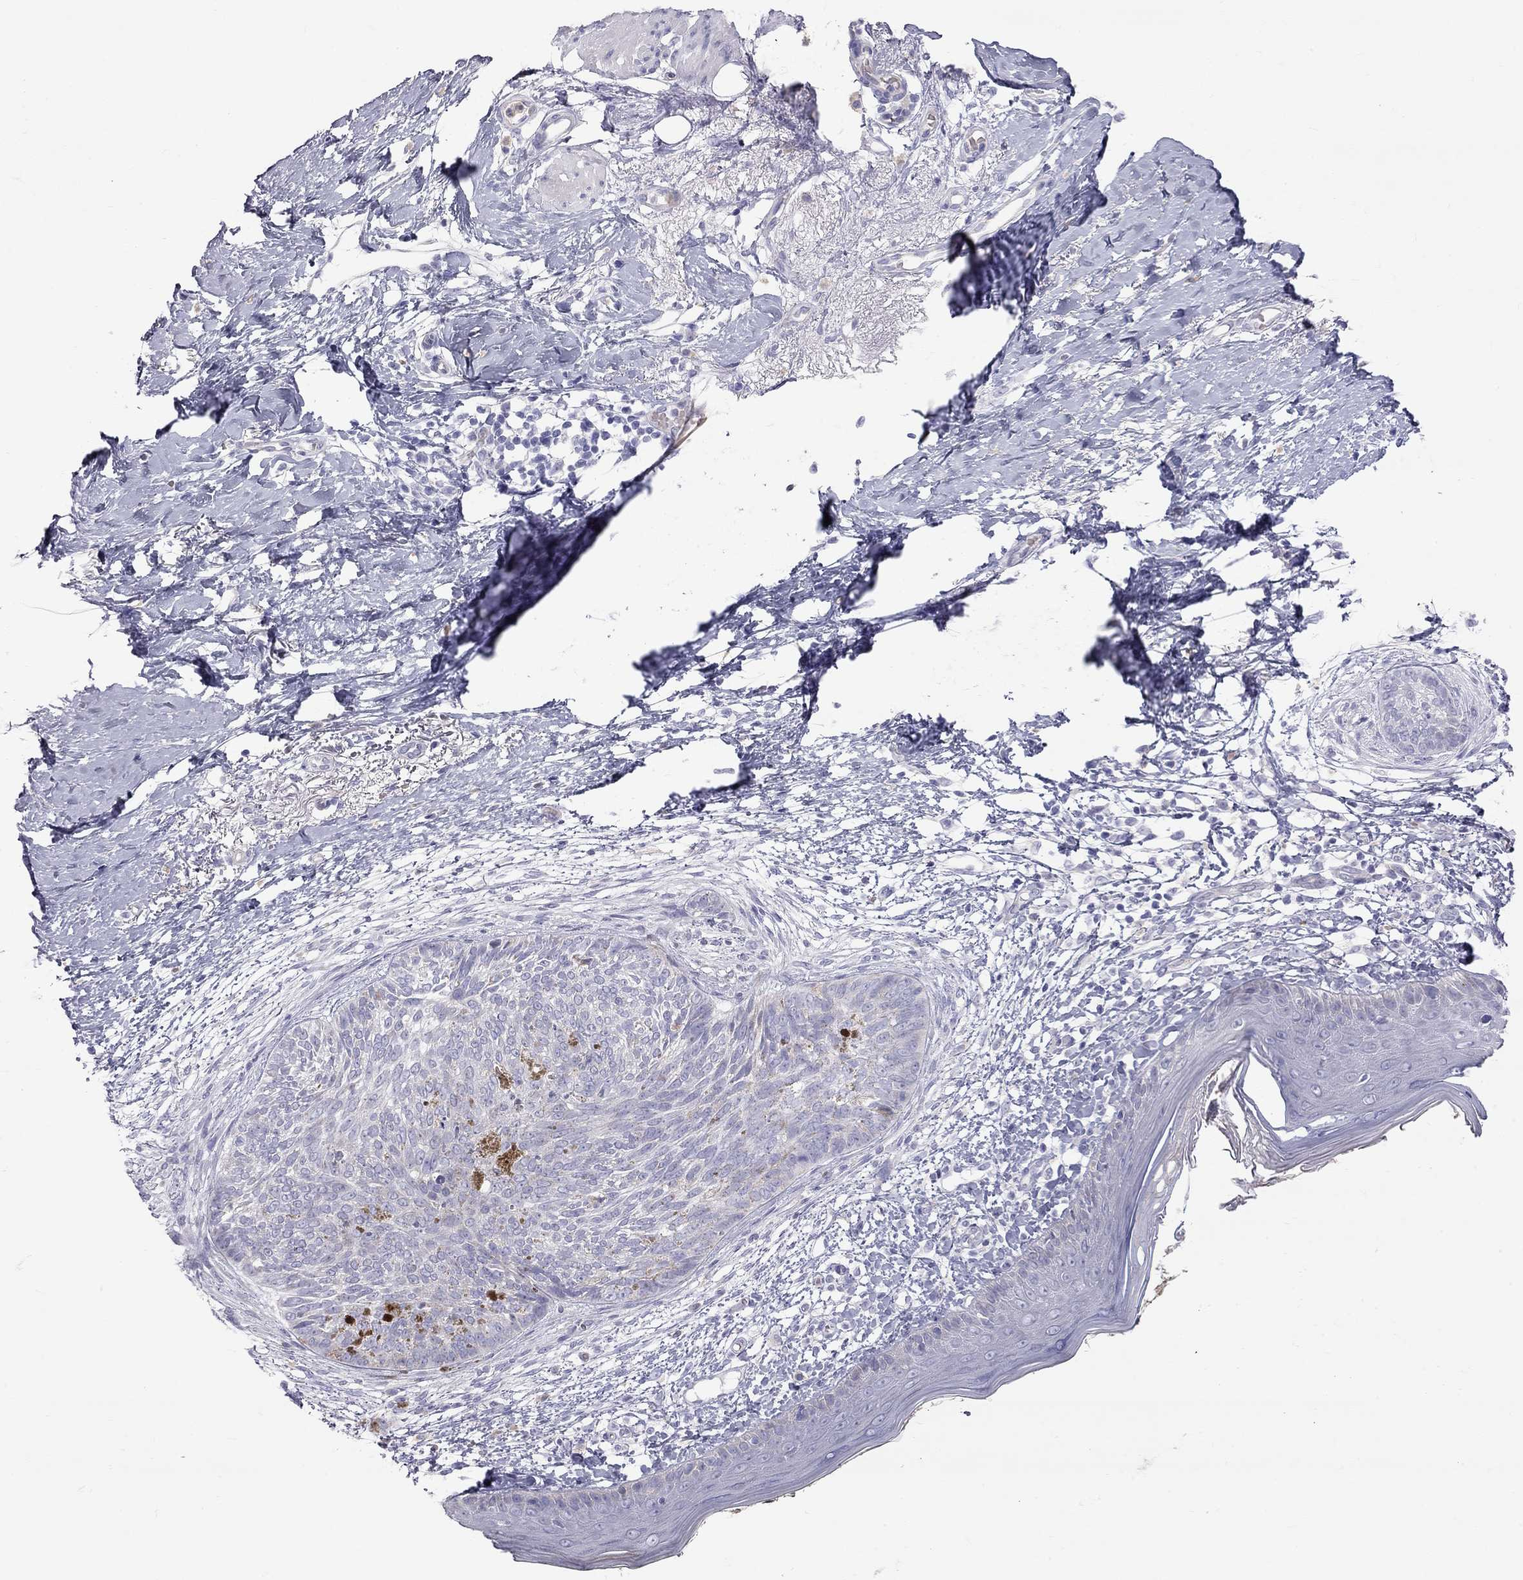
{"staining": {"intensity": "negative", "quantity": "none", "location": "none"}, "tissue": "skin cancer", "cell_type": "Tumor cells", "image_type": "cancer", "snomed": [{"axis": "morphology", "description": "Normal tissue, NOS"}, {"axis": "morphology", "description": "Basal cell carcinoma"}, {"axis": "topography", "description": "Skin"}], "caption": "This micrograph is of skin cancer (basal cell carcinoma) stained with IHC to label a protein in brown with the nuclei are counter-stained blue. There is no positivity in tumor cells.", "gene": "TDRD6", "patient": {"sex": "male", "age": 84}}